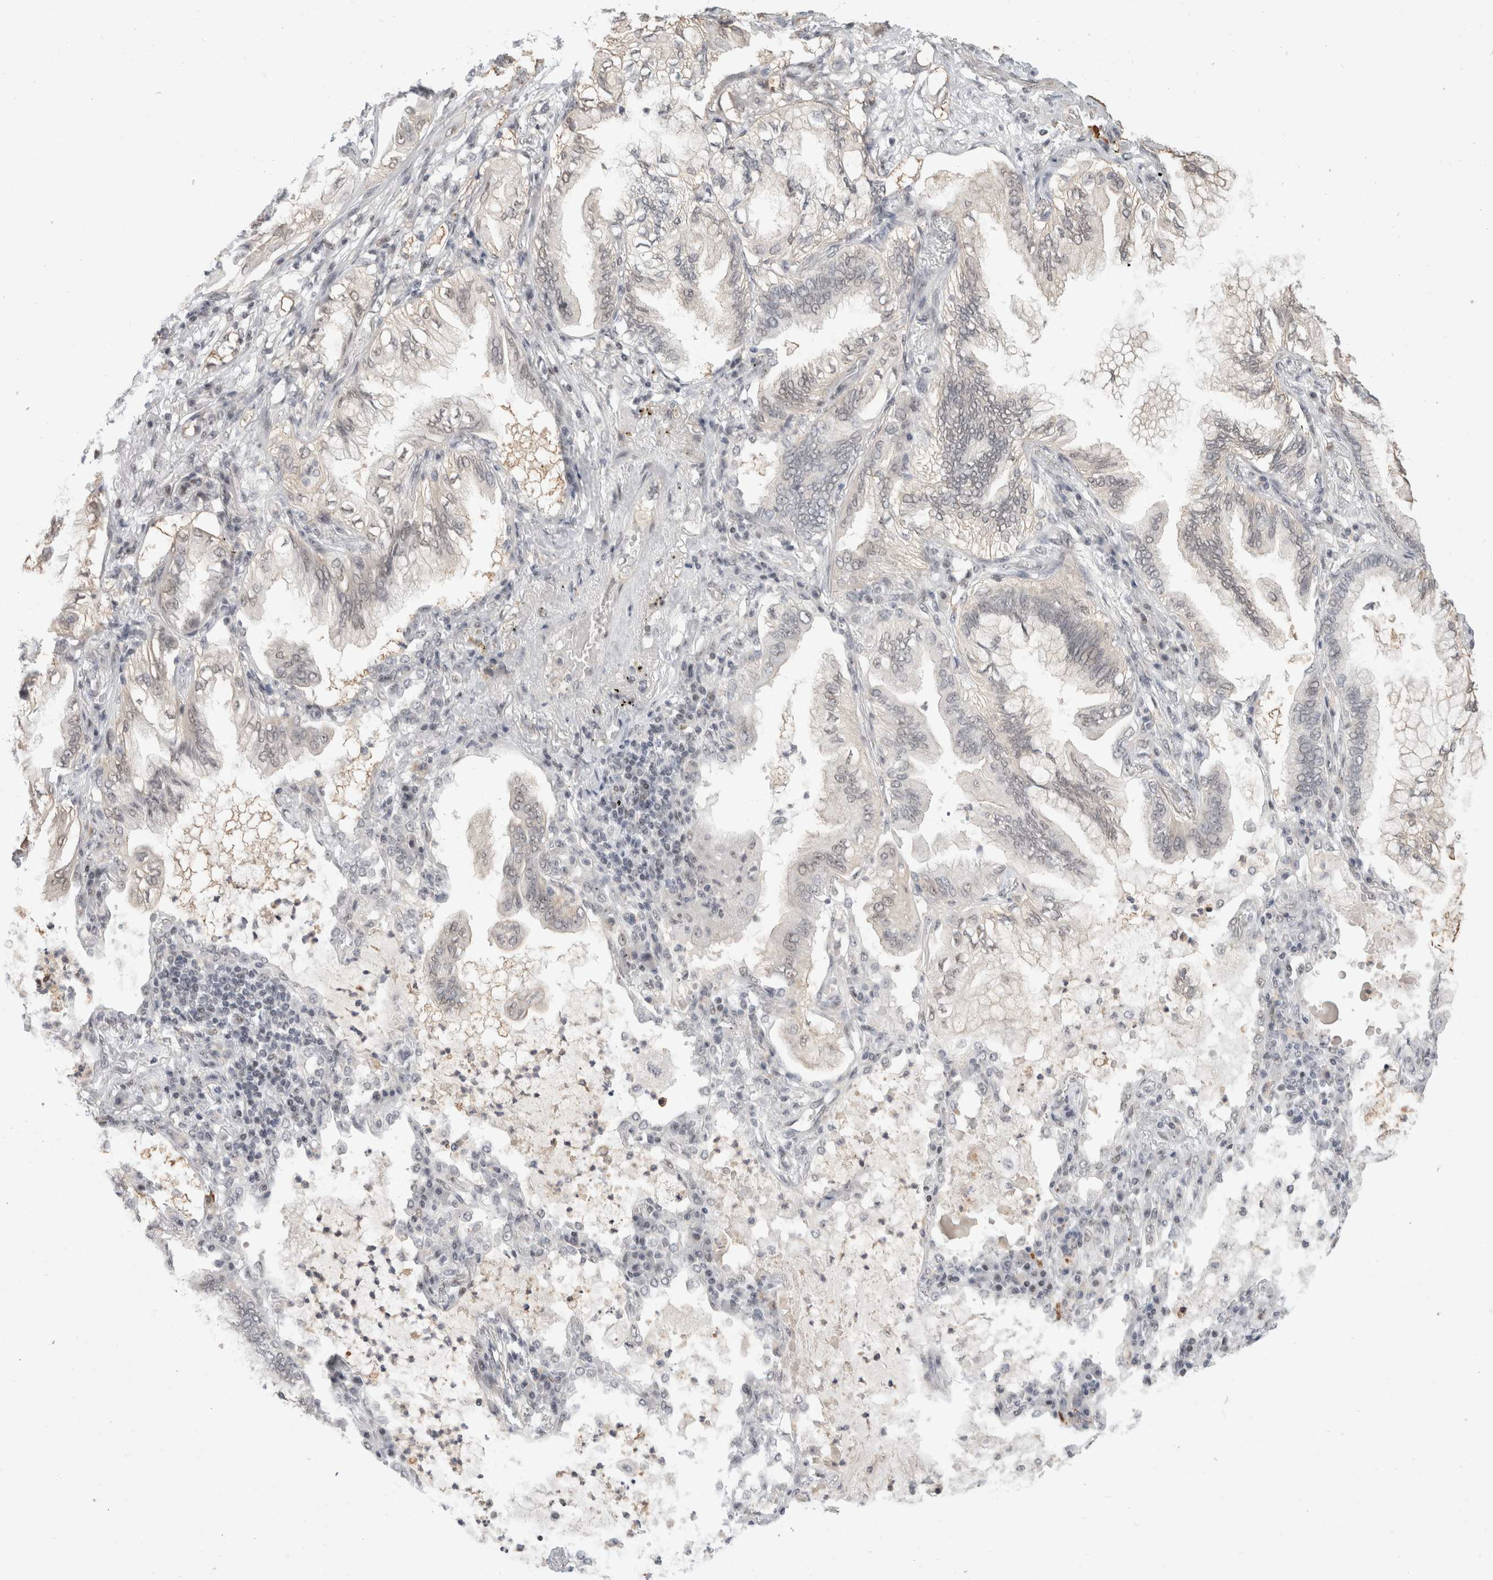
{"staining": {"intensity": "negative", "quantity": "none", "location": "none"}, "tissue": "lung cancer", "cell_type": "Tumor cells", "image_type": "cancer", "snomed": [{"axis": "morphology", "description": "Adenocarcinoma, NOS"}, {"axis": "topography", "description": "Lung"}], "caption": "Adenocarcinoma (lung) was stained to show a protein in brown. There is no significant expression in tumor cells. The staining was performed using DAB to visualize the protein expression in brown, while the nuclei were stained in blue with hematoxylin (Magnification: 20x).", "gene": "SENP6", "patient": {"sex": "female", "age": 70}}